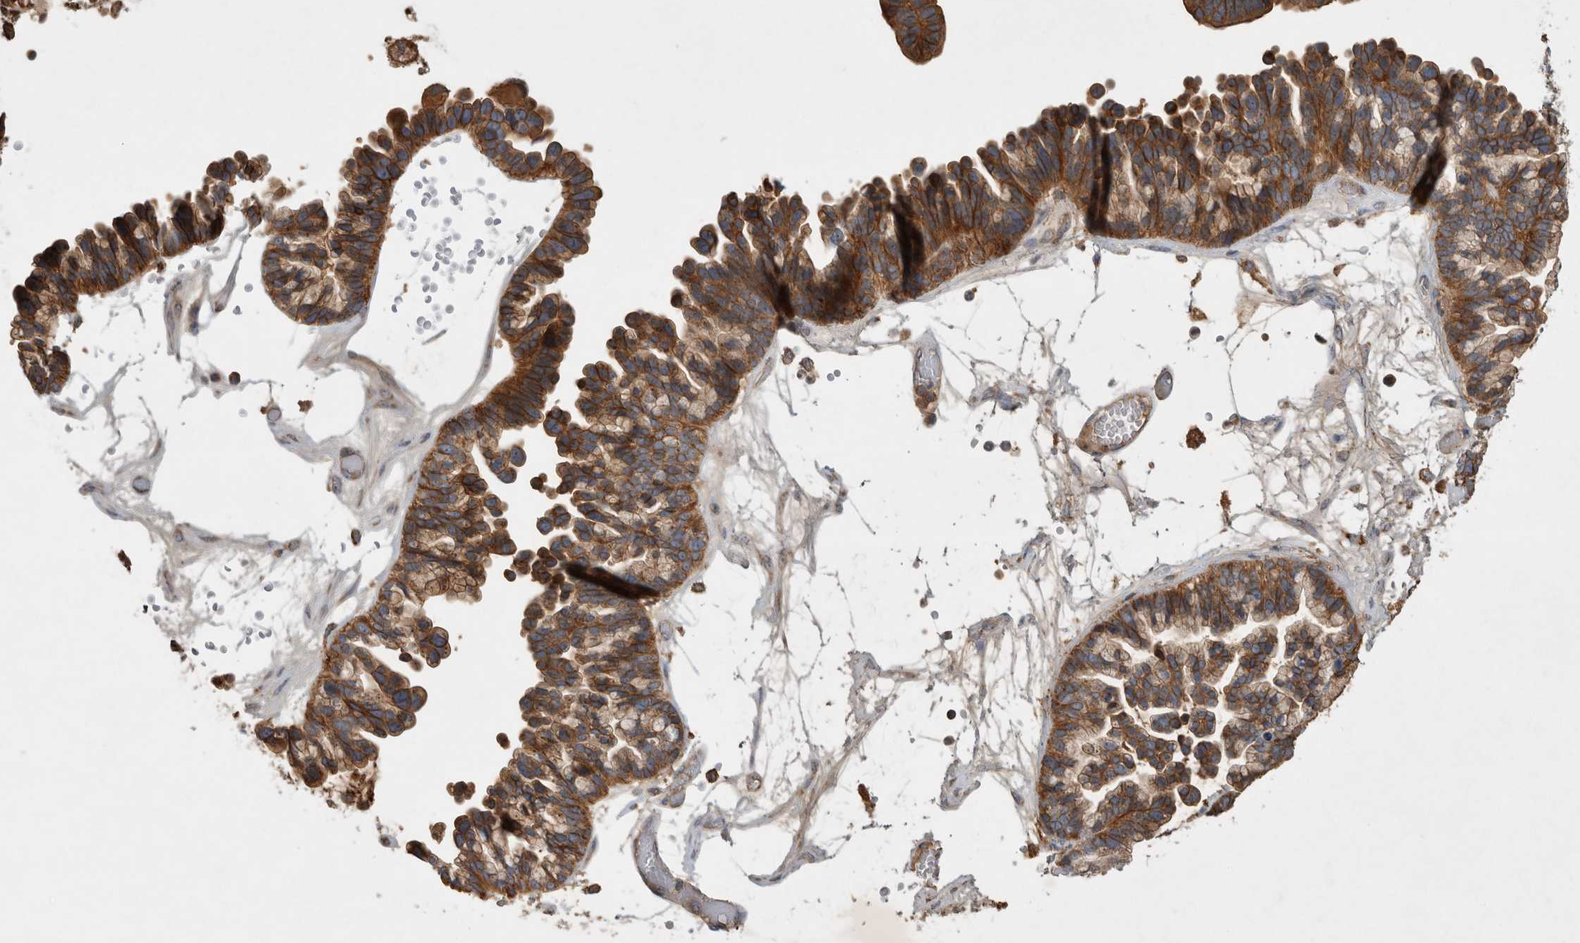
{"staining": {"intensity": "moderate", "quantity": ">75%", "location": "cytoplasmic/membranous"}, "tissue": "ovarian cancer", "cell_type": "Tumor cells", "image_type": "cancer", "snomed": [{"axis": "morphology", "description": "Cystadenocarcinoma, serous, NOS"}, {"axis": "topography", "description": "Ovary"}], "caption": "Immunohistochemical staining of human ovarian cancer (serous cystadenocarcinoma) exhibits moderate cytoplasmic/membranous protein positivity in about >75% of tumor cells.", "gene": "SERAC1", "patient": {"sex": "female", "age": 56}}